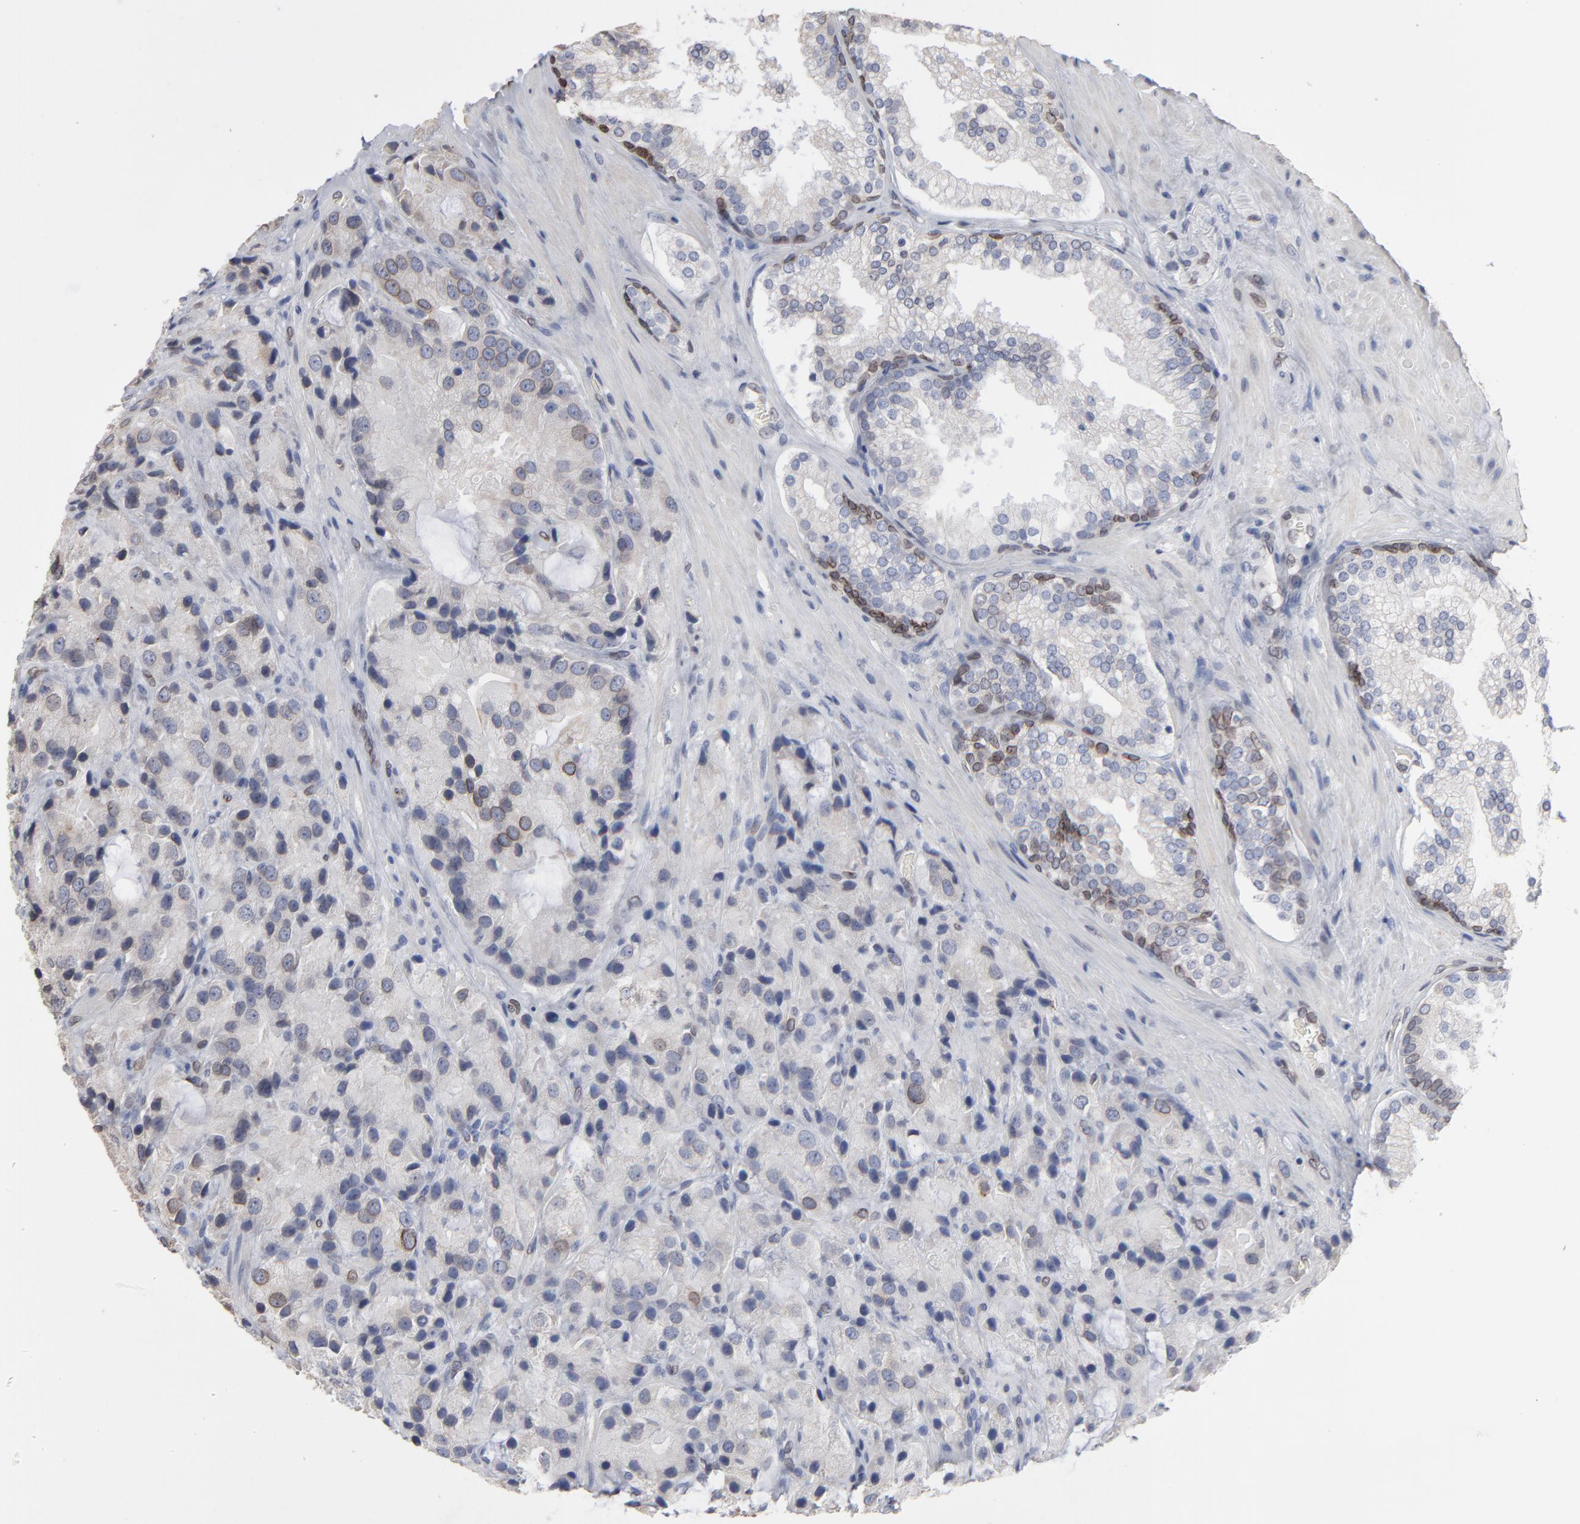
{"staining": {"intensity": "weak", "quantity": "<25%", "location": "cytoplasmic/membranous,nuclear"}, "tissue": "prostate cancer", "cell_type": "Tumor cells", "image_type": "cancer", "snomed": [{"axis": "morphology", "description": "Adenocarcinoma, High grade"}, {"axis": "topography", "description": "Prostate"}], "caption": "Immunohistochemical staining of human prostate cancer reveals no significant positivity in tumor cells.", "gene": "SYNE2", "patient": {"sex": "male", "age": 70}}